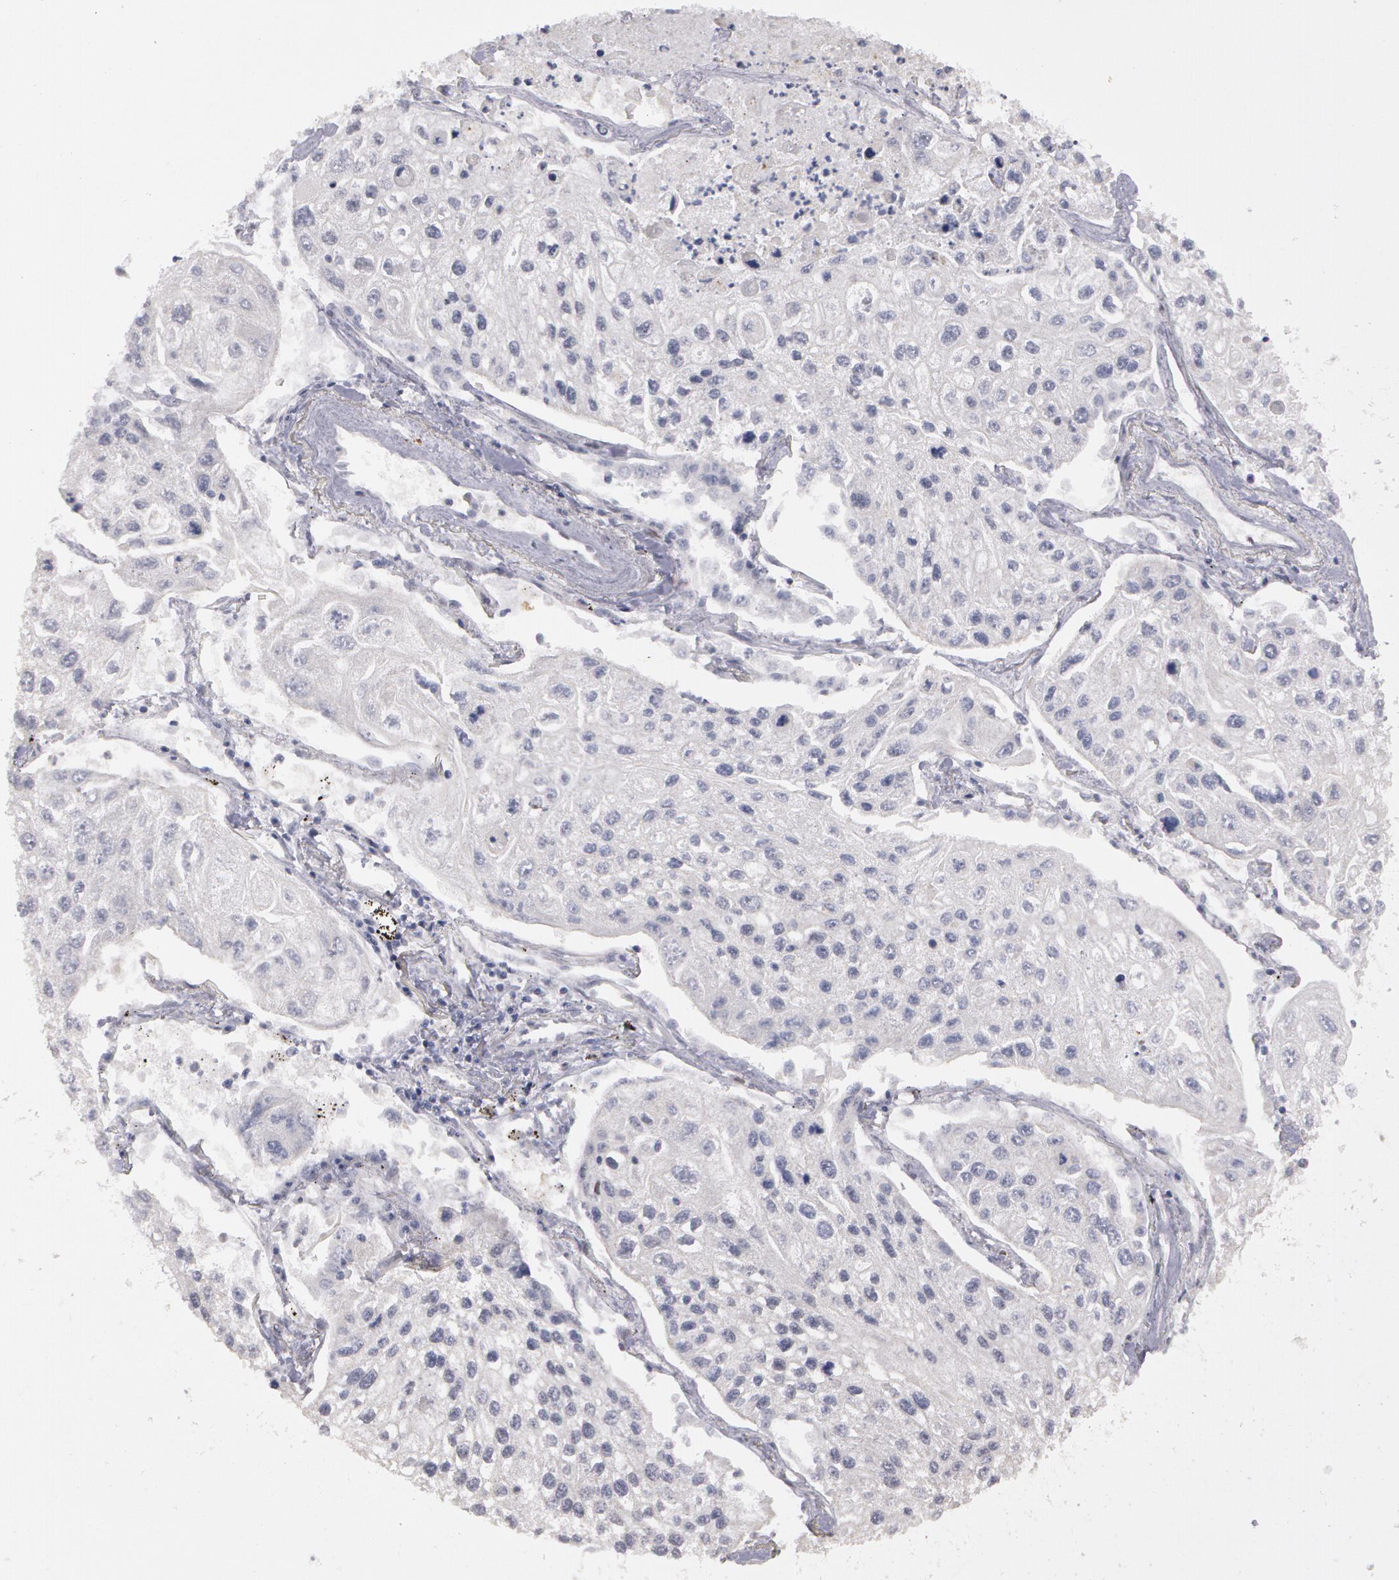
{"staining": {"intensity": "negative", "quantity": "none", "location": "none"}, "tissue": "lung cancer", "cell_type": "Tumor cells", "image_type": "cancer", "snomed": [{"axis": "morphology", "description": "Squamous cell carcinoma, NOS"}, {"axis": "topography", "description": "Lung"}], "caption": "Immunohistochemistry micrograph of lung cancer stained for a protein (brown), which exhibits no staining in tumor cells.", "gene": "PRICKLE1", "patient": {"sex": "male", "age": 75}}